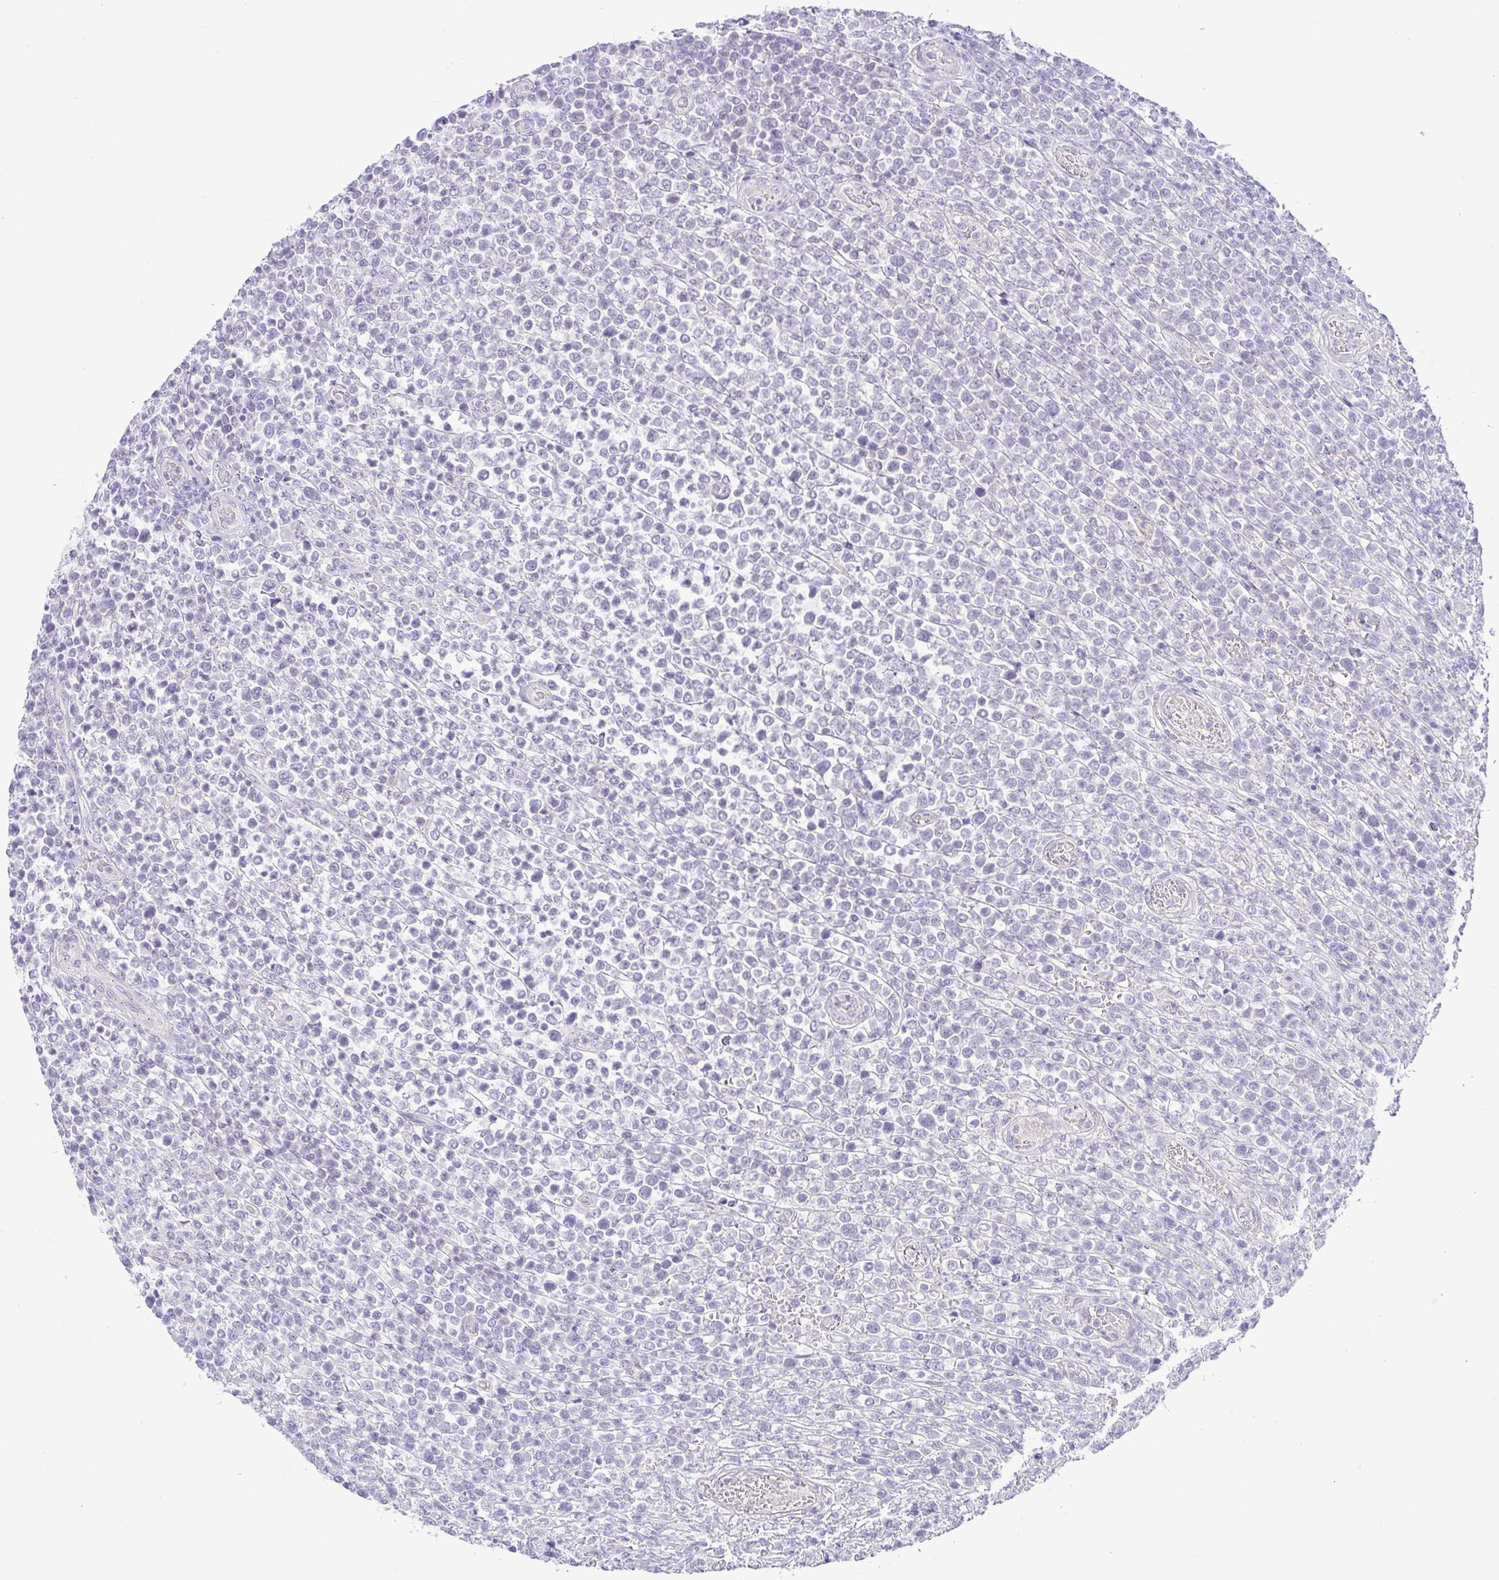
{"staining": {"intensity": "negative", "quantity": "none", "location": "none"}, "tissue": "lymphoma", "cell_type": "Tumor cells", "image_type": "cancer", "snomed": [{"axis": "morphology", "description": "Malignant lymphoma, non-Hodgkin's type, High grade"}, {"axis": "topography", "description": "Soft tissue"}], "caption": "Malignant lymphoma, non-Hodgkin's type (high-grade) was stained to show a protein in brown. There is no significant positivity in tumor cells. The staining was performed using DAB to visualize the protein expression in brown, while the nuclei were stained in blue with hematoxylin (Magnification: 20x).", "gene": "FAM177A1", "patient": {"sex": "female", "age": 56}}